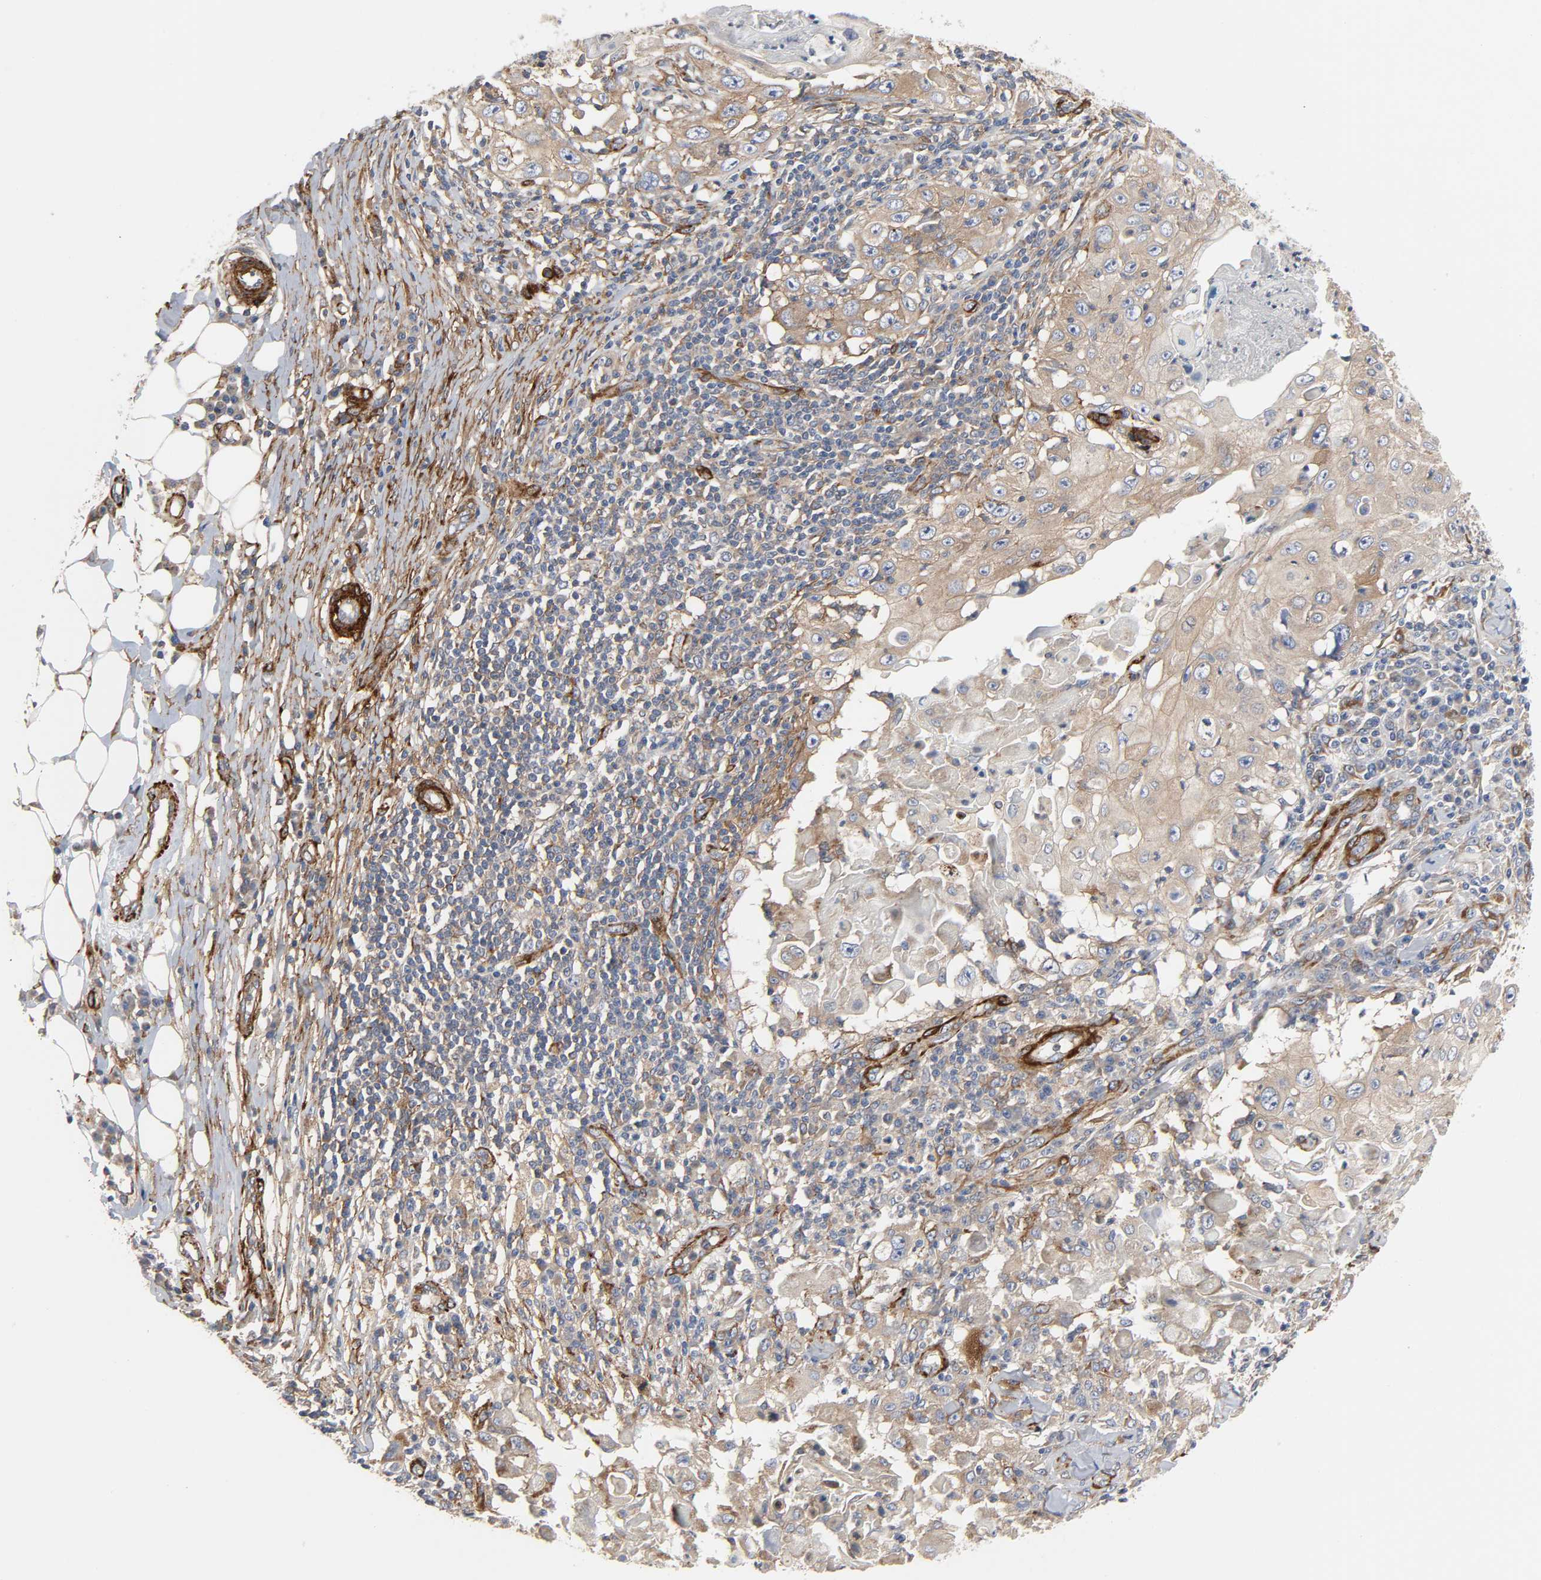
{"staining": {"intensity": "moderate", "quantity": ">75%", "location": "cytoplasmic/membranous"}, "tissue": "skin cancer", "cell_type": "Tumor cells", "image_type": "cancer", "snomed": [{"axis": "morphology", "description": "Squamous cell carcinoma, NOS"}, {"axis": "topography", "description": "Skin"}], "caption": "Brown immunohistochemical staining in skin cancer (squamous cell carcinoma) exhibits moderate cytoplasmic/membranous staining in about >75% of tumor cells. The protein of interest is stained brown, and the nuclei are stained in blue (DAB IHC with brightfield microscopy, high magnification).", "gene": "ARHGAP1", "patient": {"sex": "male", "age": 86}}